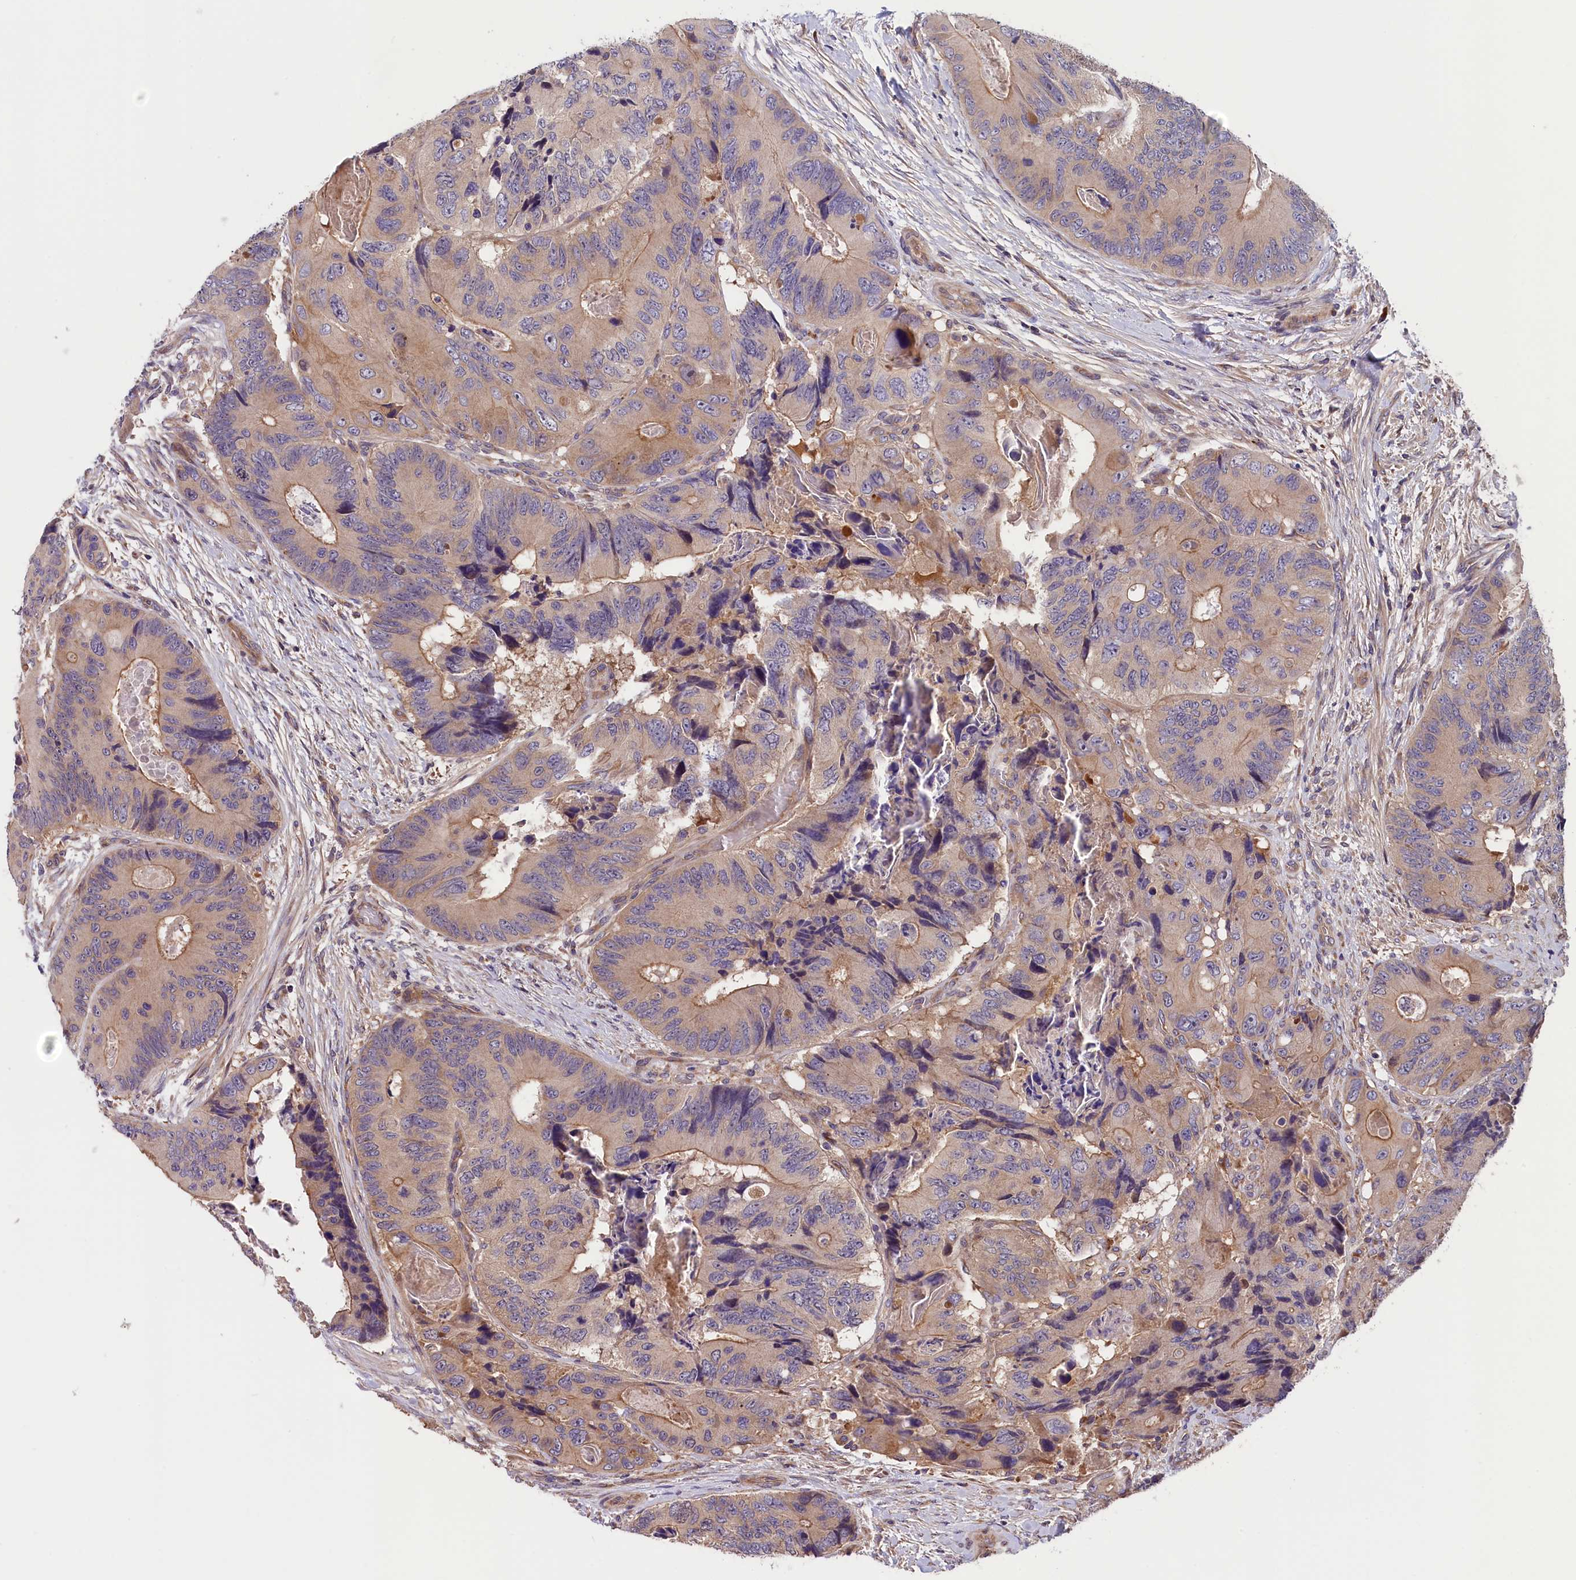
{"staining": {"intensity": "weak", "quantity": "25%-75%", "location": "cytoplasmic/membranous"}, "tissue": "colorectal cancer", "cell_type": "Tumor cells", "image_type": "cancer", "snomed": [{"axis": "morphology", "description": "Adenocarcinoma, NOS"}, {"axis": "topography", "description": "Colon"}], "caption": "High-magnification brightfield microscopy of adenocarcinoma (colorectal) stained with DAB (brown) and counterstained with hematoxylin (blue). tumor cells exhibit weak cytoplasmic/membranous staining is seen in approximately25%-75% of cells. (DAB IHC with brightfield microscopy, high magnification).", "gene": "SETD6", "patient": {"sex": "male", "age": 84}}